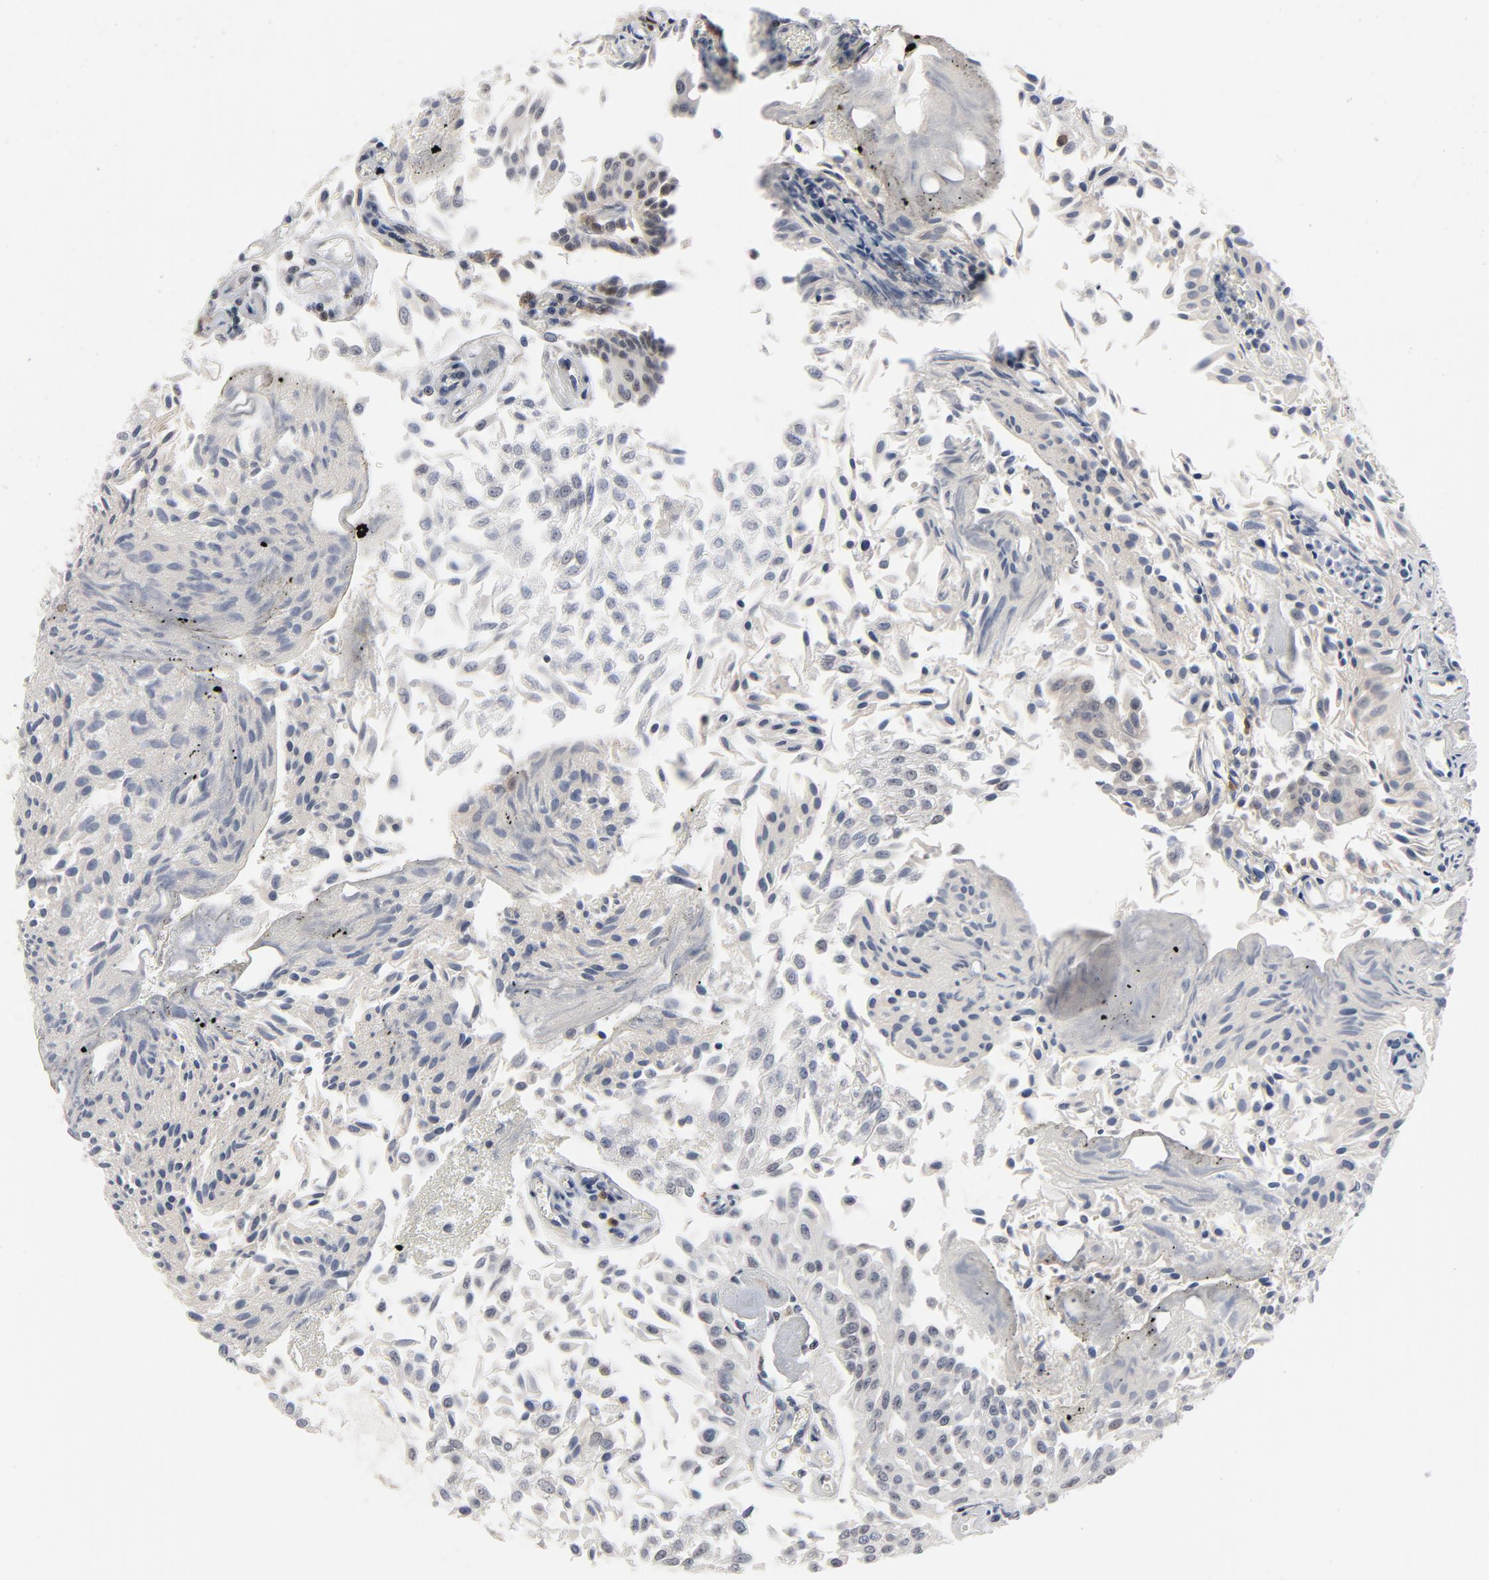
{"staining": {"intensity": "negative", "quantity": "none", "location": "none"}, "tissue": "urothelial cancer", "cell_type": "Tumor cells", "image_type": "cancer", "snomed": [{"axis": "morphology", "description": "Urothelial carcinoma, Low grade"}, {"axis": "topography", "description": "Urinary bladder"}], "caption": "Urothelial cancer stained for a protein using immunohistochemistry (IHC) shows no staining tumor cells.", "gene": "NFKB1", "patient": {"sex": "male", "age": 86}}